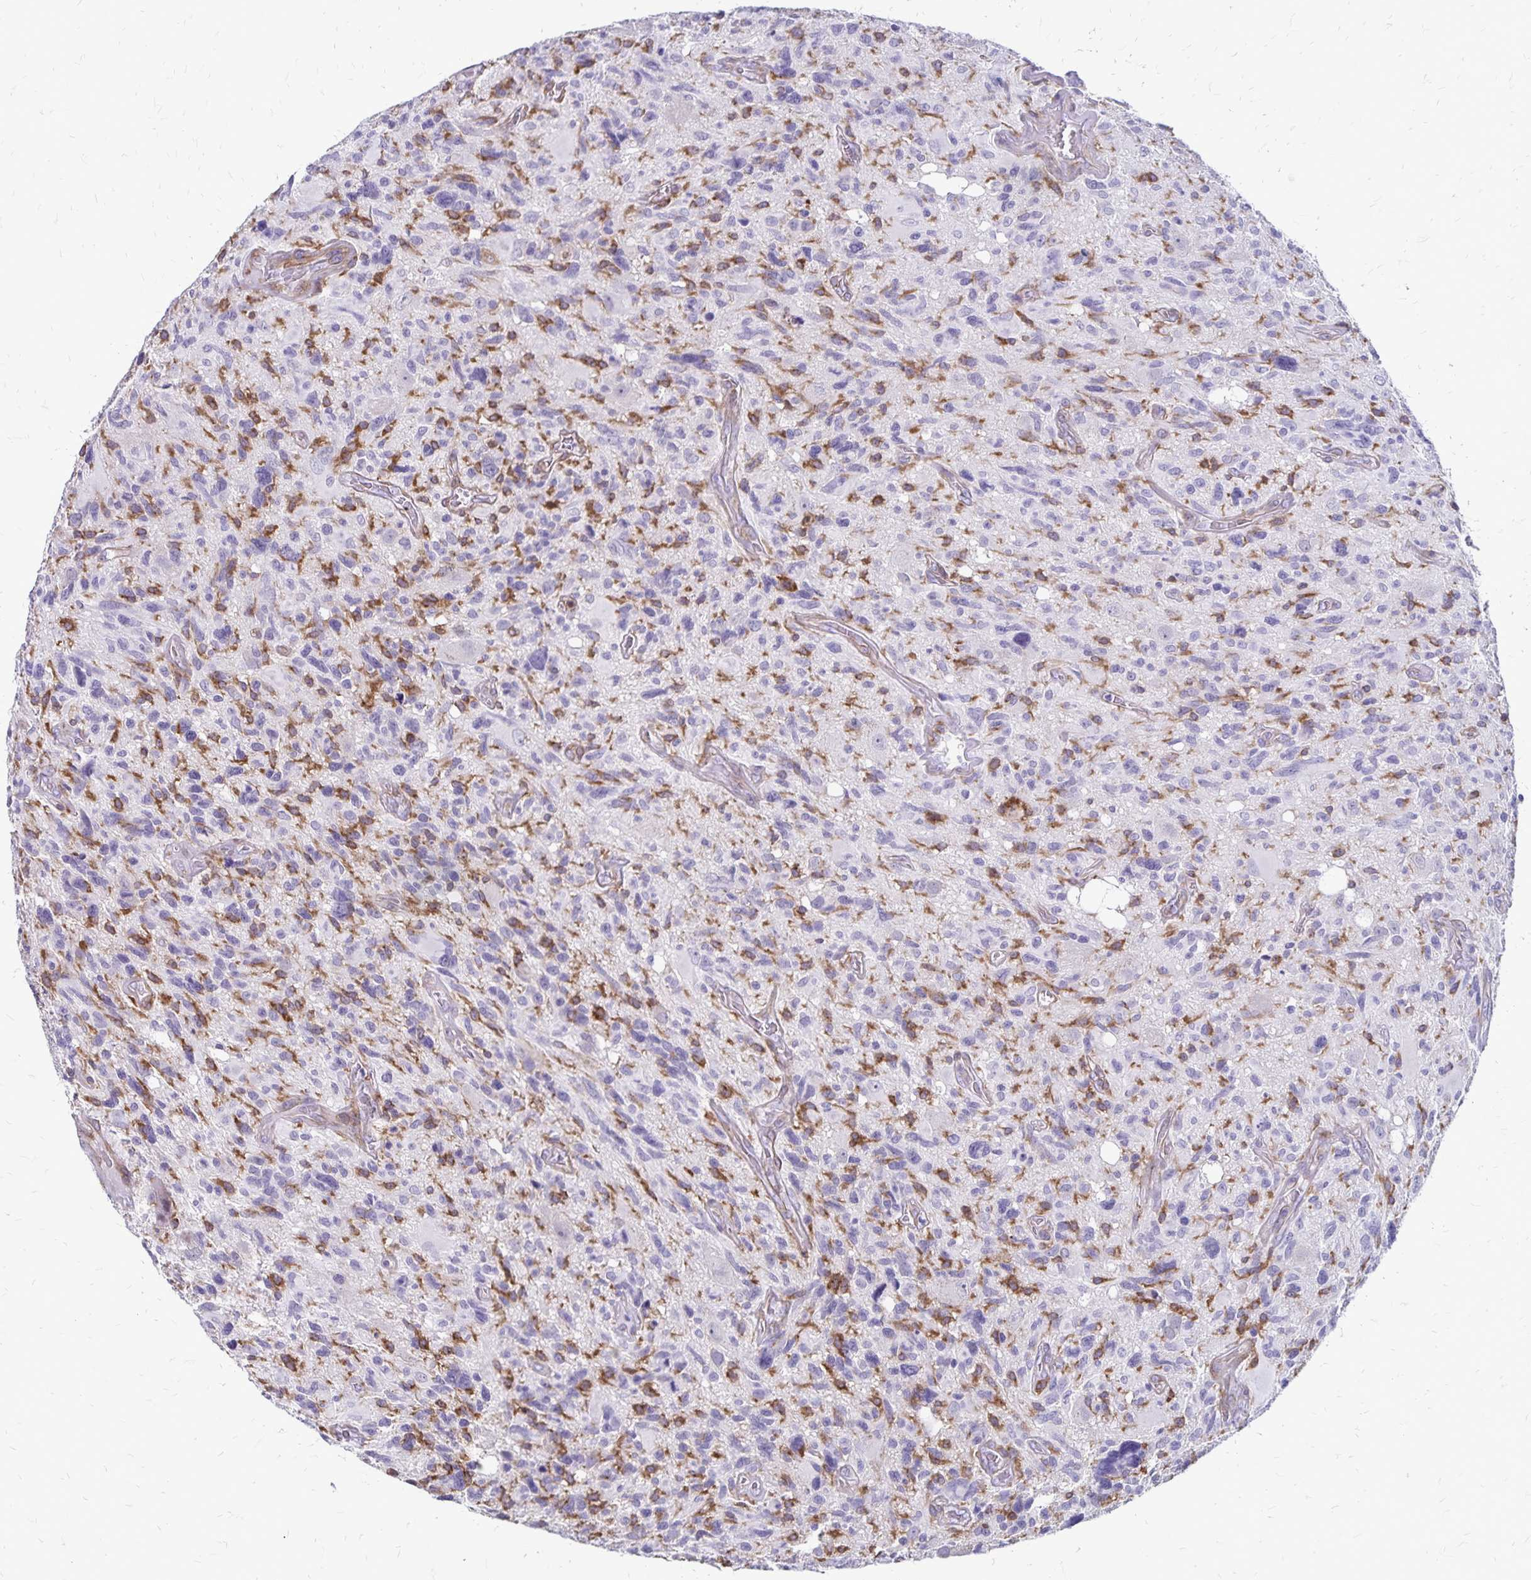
{"staining": {"intensity": "moderate", "quantity": "<25%", "location": "cytoplasmic/membranous"}, "tissue": "glioma", "cell_type": "Tumor cells", "image_type": "cancer", "snomed": [{"axis": "morphology", "description": "Glioma, malignant, High grade"}, {"axis": "topography", "description": "Brain"}], "caption": "Protein staining by IHC reveals moderate cytoplasmic/membranous staining in approximately <25% of tumor cells in malignant glioma (high-grade). Immunohistochemistry (ihc) stains the protein in brown and the nuclei are stained blue.", "gene": "TNS3", "patient": {"sex": "male", "age": 49}}